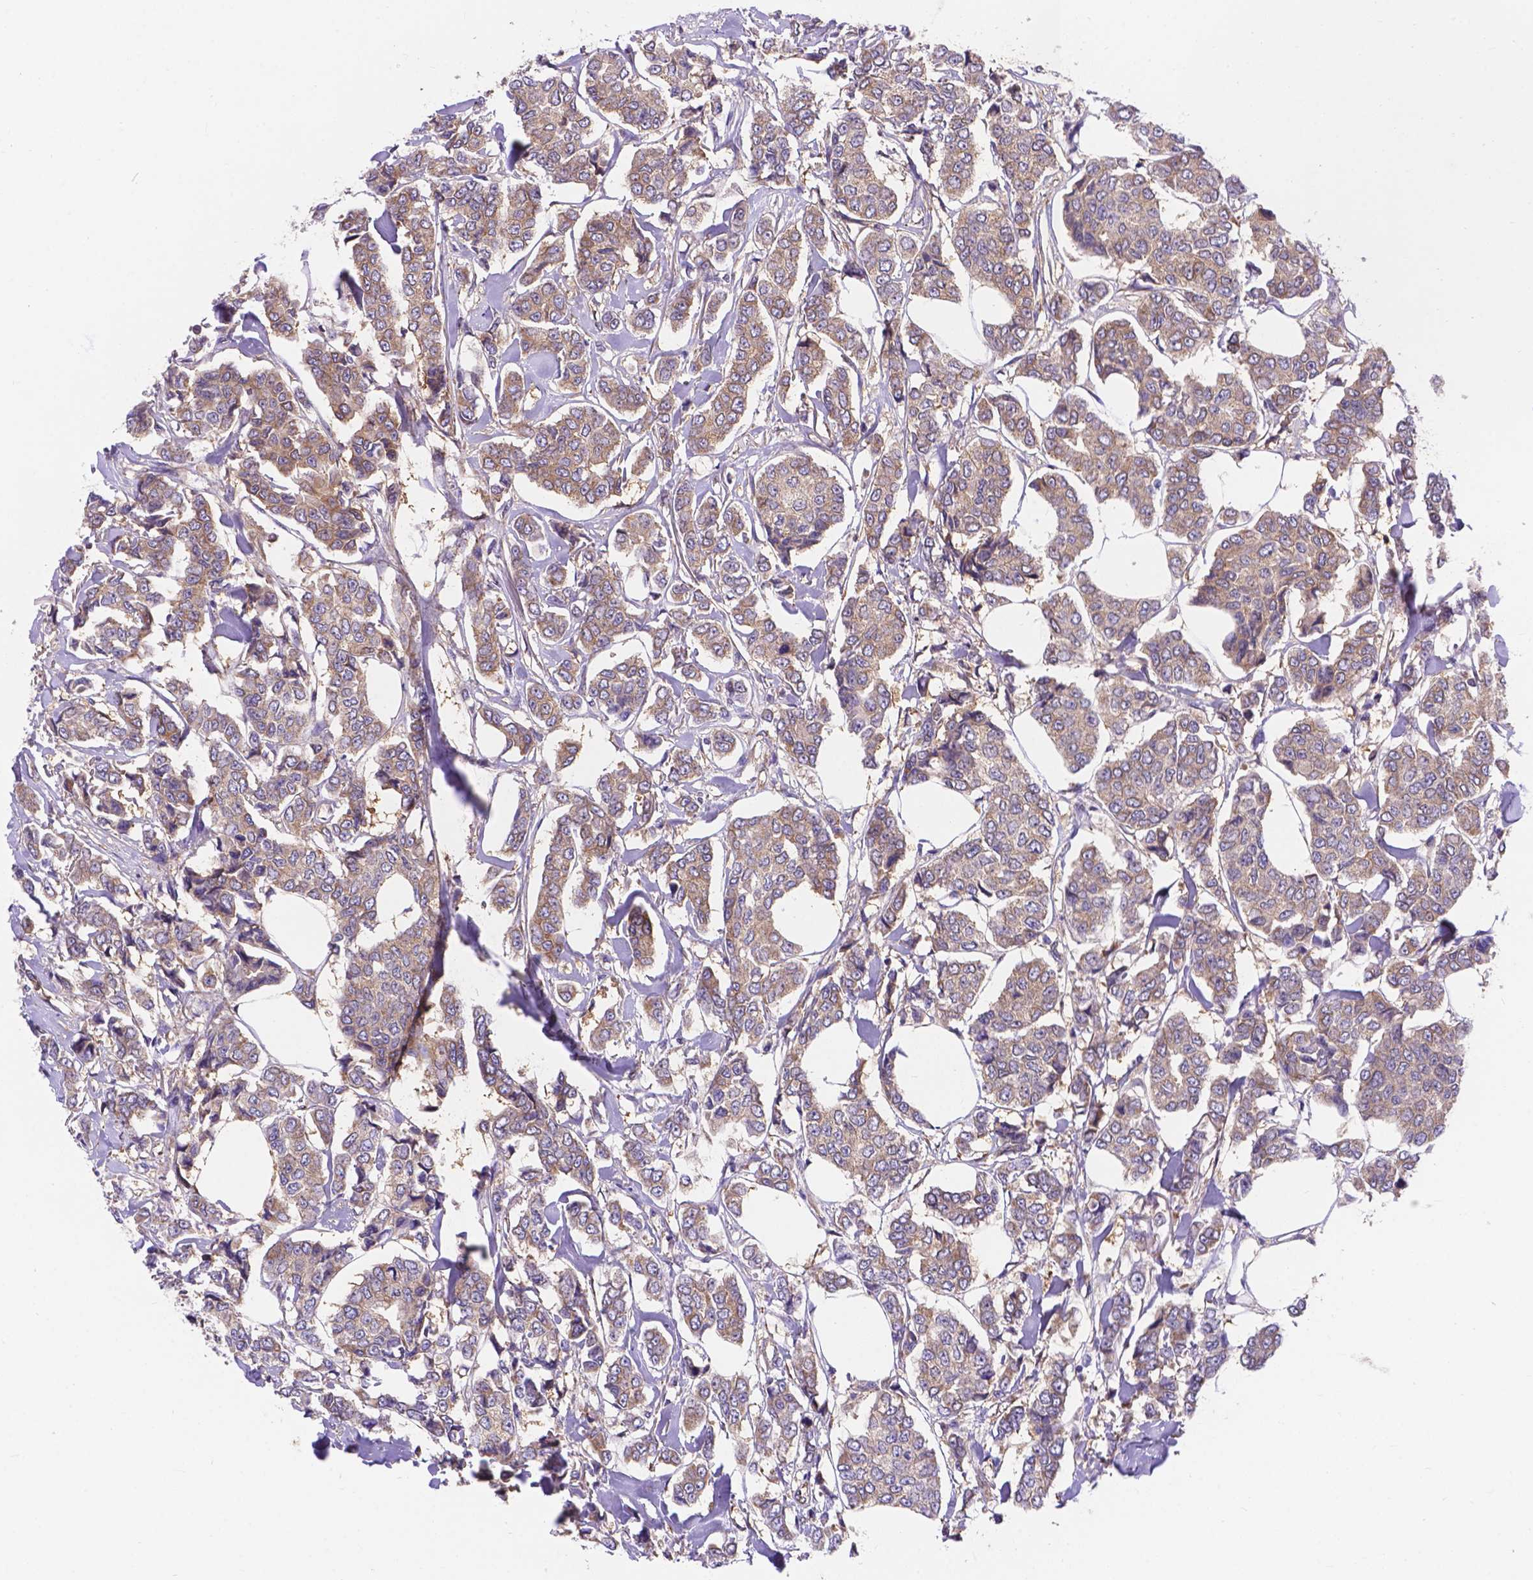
{"staining": {"intensity": "moderate", "quantity": ">75%", "location": "cytoplasmic/membranous"}, "tissue": "breast cancer", "cell_type": "Tumor cells", "image_type": "cancer", "snomed": [{"axis": "morphology", "description": "Duct carcinoma"}, {"axis": "topography", "description": "Breast"}], "caption": "There is medium levels of moderate cytoplasmic/membranous expression in tumor cells of invasive ductal carcinoma (breast), as demonstrated by immunohistochemical staining (brown color).", "gene": "AK3", "patient": {"sex": "female", "age": 94}}